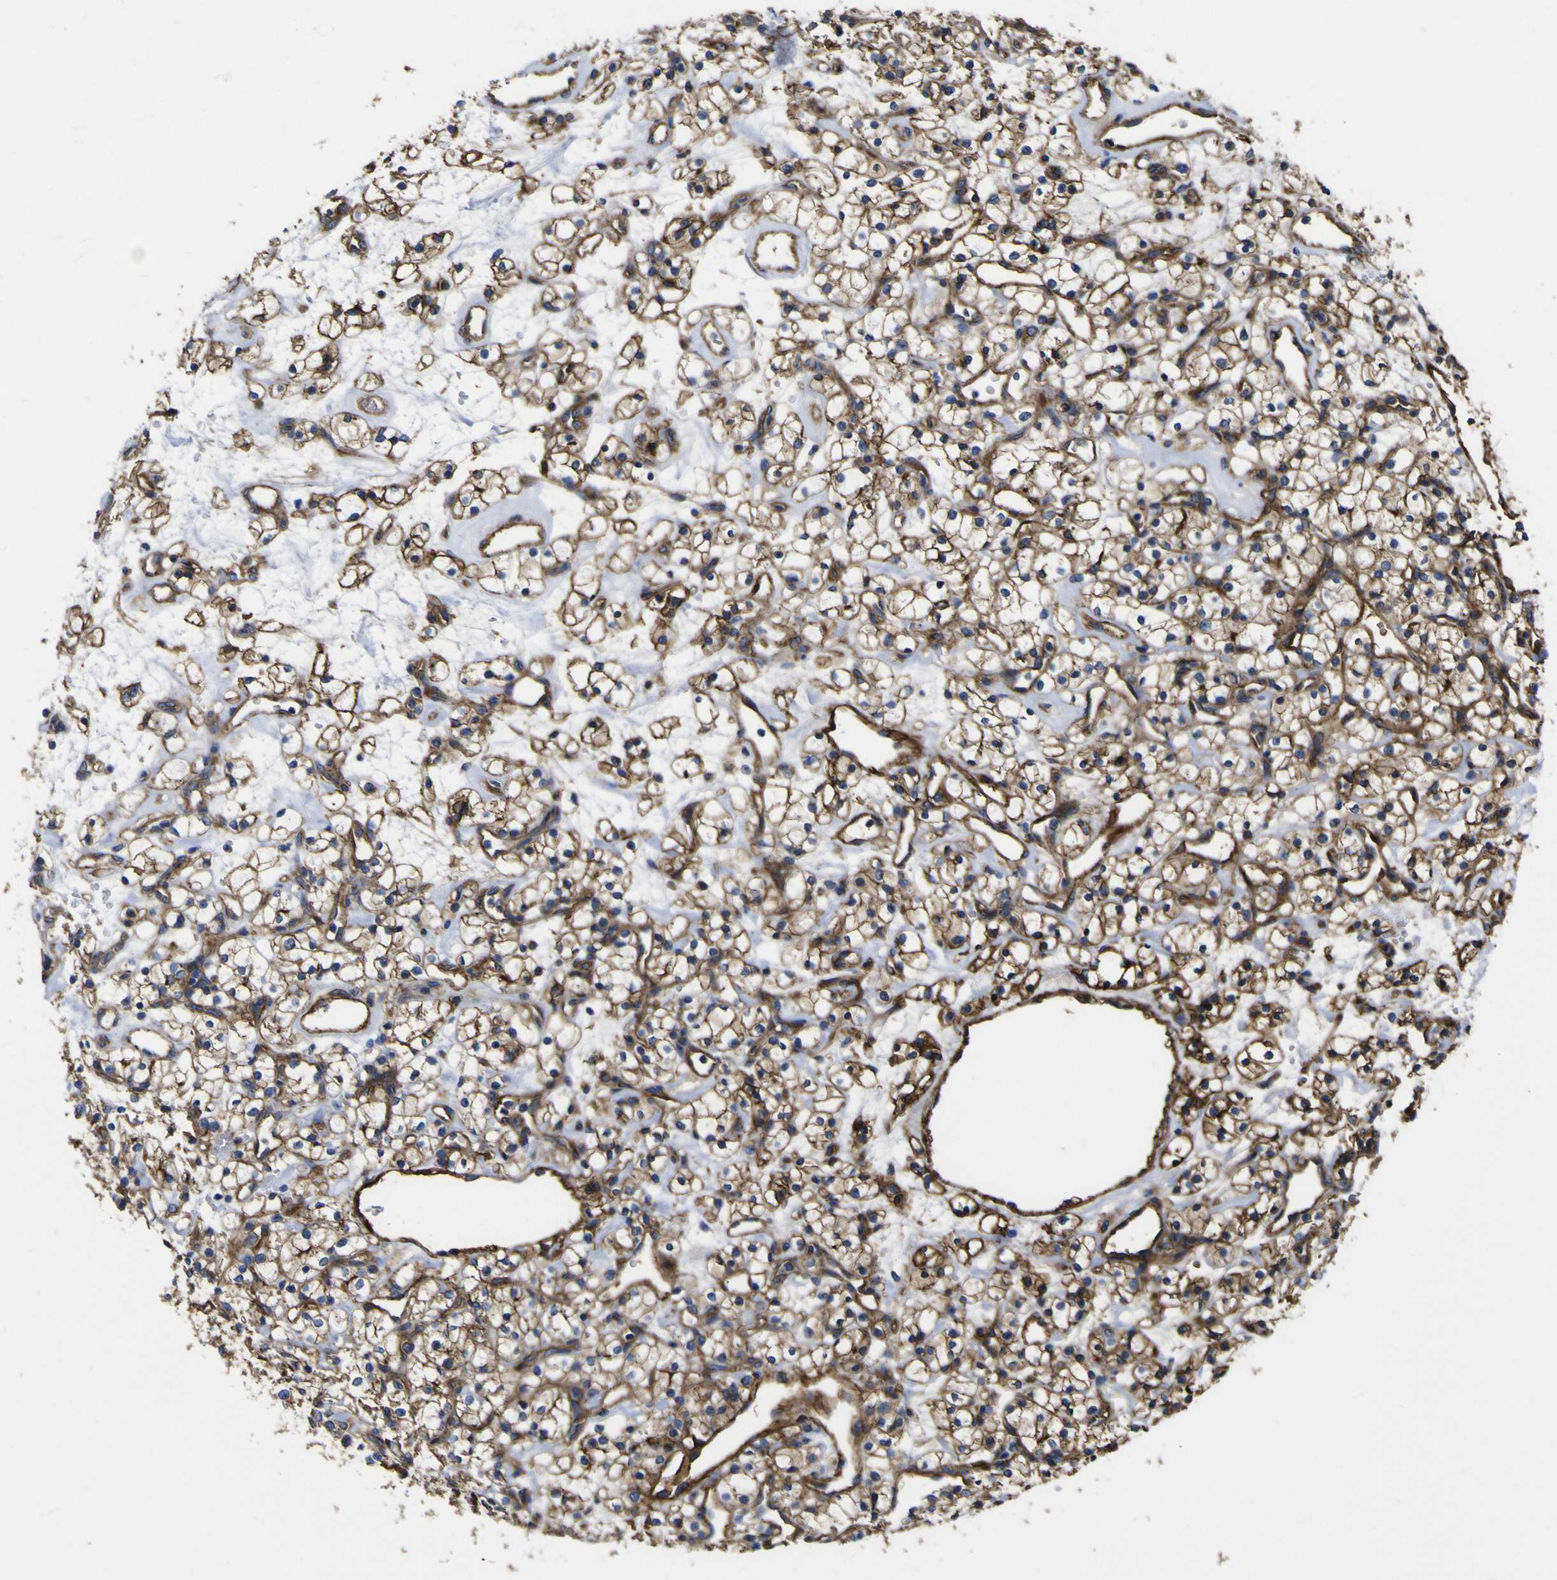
{"staining": {"intensity": "moderate", "quantity": ">75%", "location": "cytoplasmic/membranous"}, "tissue": "renal cancer", "cell_type": "Tumor cells", "image_type": "cancer", "snomed": [{"axis": "morphology", "description": "Adenocarcinoma, NOS"}, {"axis": "topography", "description": "Kidney"}], "caption": "Brown immunohistochemical staining in adenocarcinoma (renal) shows moderate cytoplasmic/membranous expression in approximately >75% of tumor cells.", "gene": "CD151", "patient": {"sex": "female", "age": 60}}